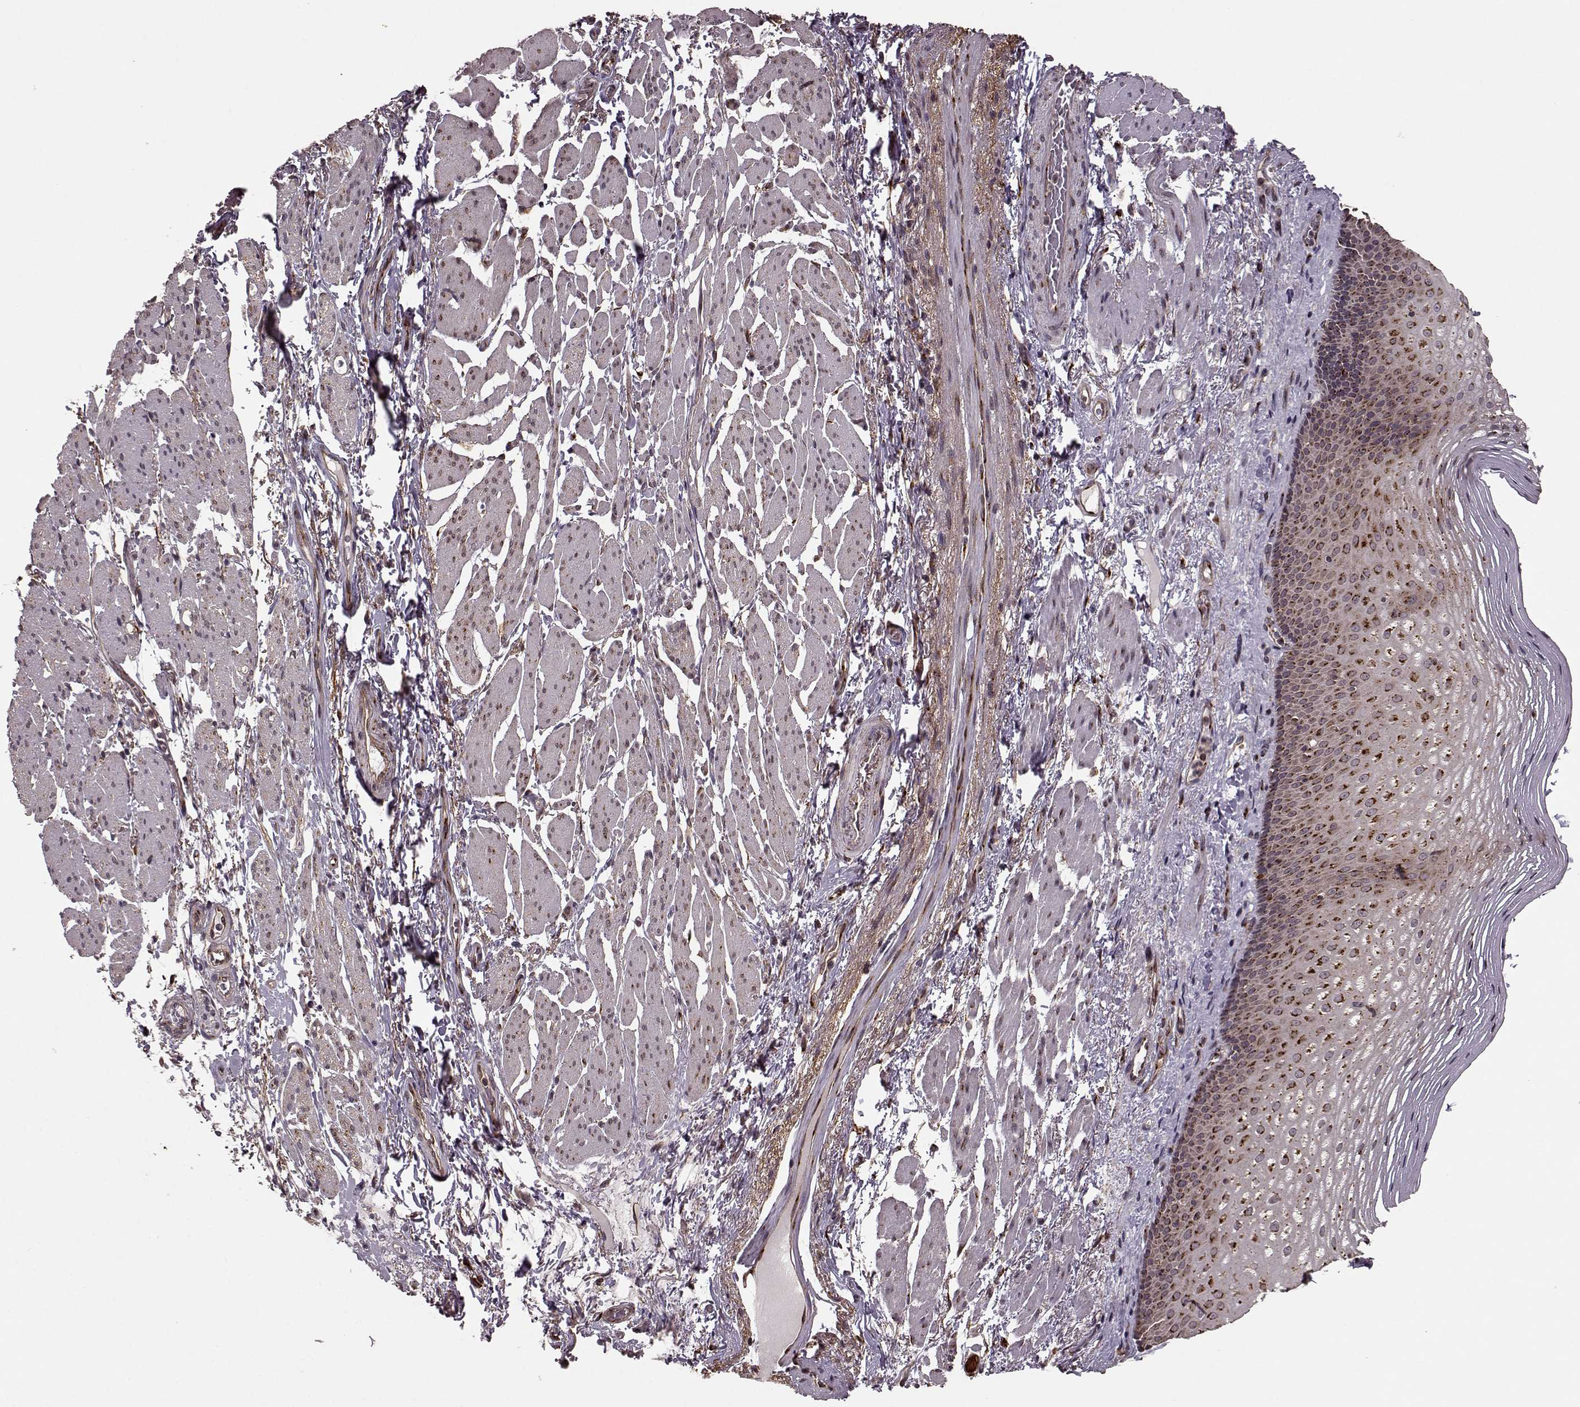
{"staining": {"intensity": "moderate", "quantity": ">75%", "location": "cytoplasmic/membranous"}, "tissue": "esophagus", "cell_type": "Squamous epithelial cells", "image_type": "normal", "snomed": [{"axis": "morphology", "description": "Normal tissue, NOS"}, {"axis": "topography", "description": "Esophagus"}], "caption": "The micrograph shows a brown stain indicating the presence of a protein in the cytoplasmic/membranous of squamous epithelial cells in esophagus.", "gene": "YIPF5", "patient": {"sex": "male", "age": 76}}